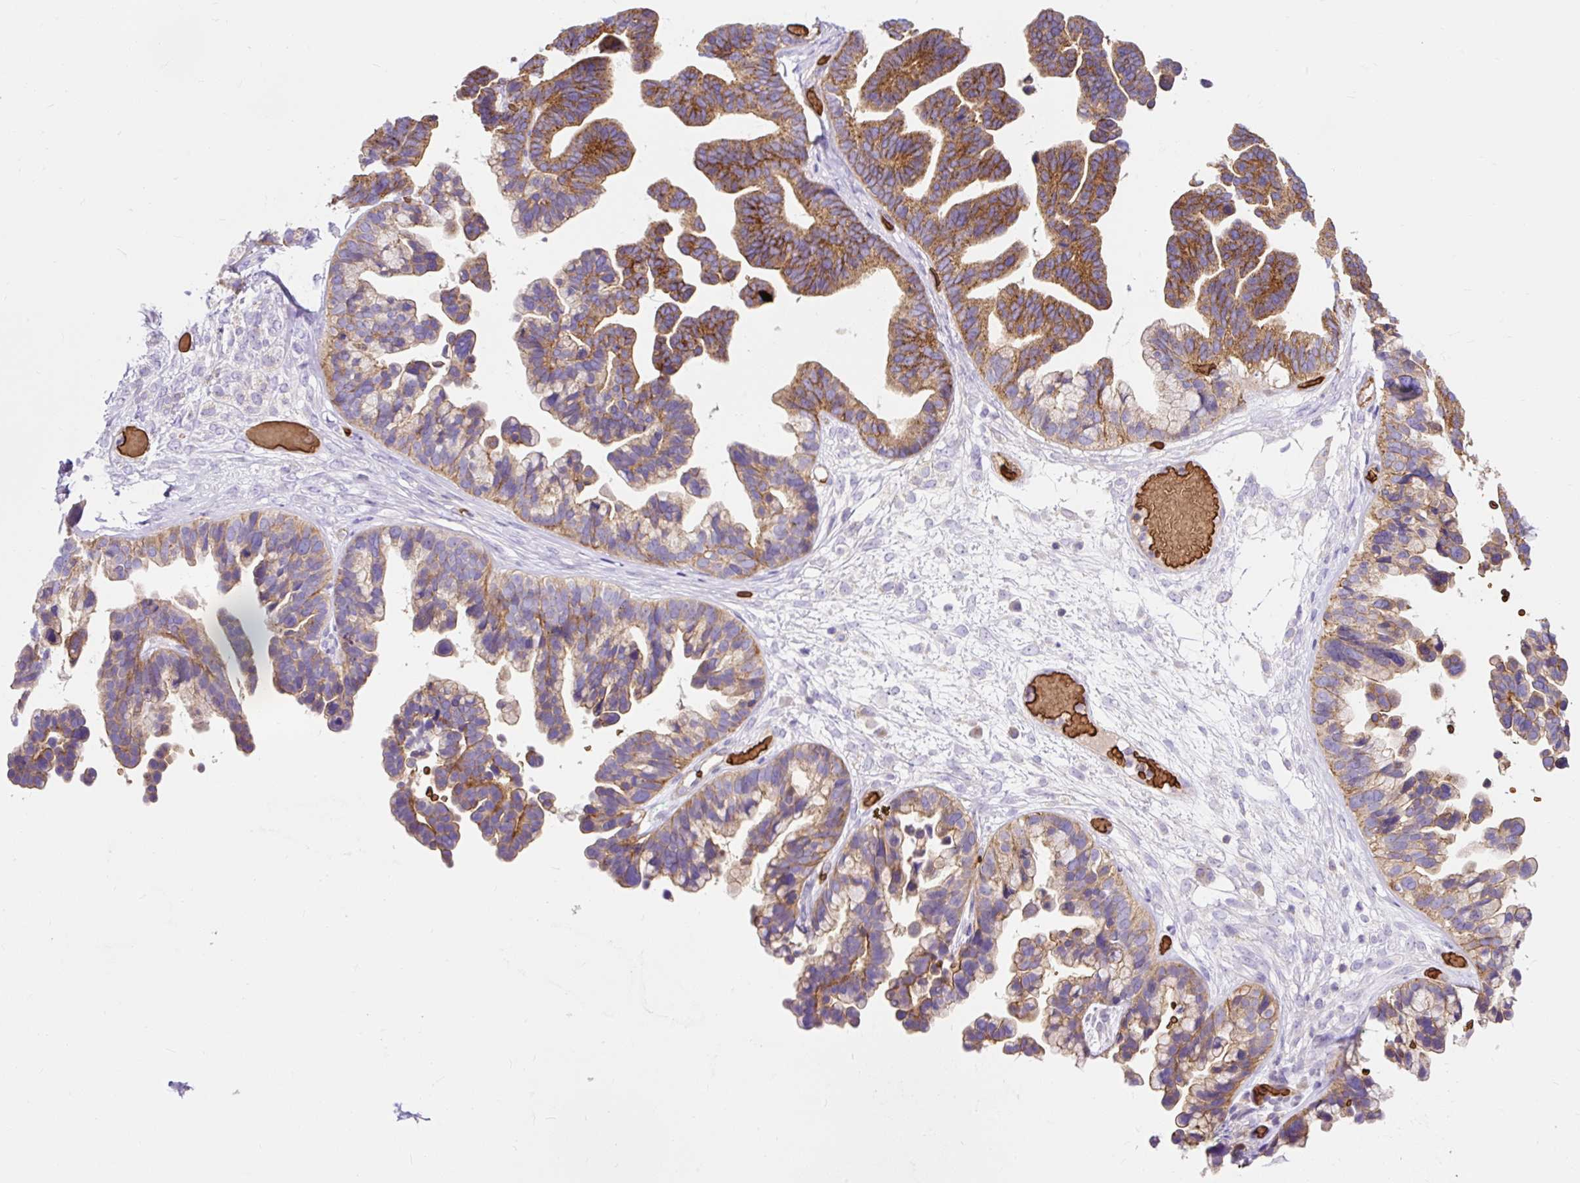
{"staining": {"intensity": "strong", "quantity": "25%-75%", "location": "cytoplasmic/membranous"}, "tissue": "ovarian cancer", "cell_type": "Tumor cells", "image_type": "cancer", "snomed": [{"axis": "morphology", "description": "Cystadenocarcinoma, serous, NOS"}, {"axis": "topography", "description": "Ovary"}], "caption": "Immunohistochemistry (IHC) photomicrograph of human serous cystadenocarcinoma (ovarian) stained for a protein (brown), which shows high levels of strong cytoplasmic/membranous expression in approximately 25%-75% of tumor cells.", "gene": "HIP1R", "patient": {"sex": "female", "age": 56}}